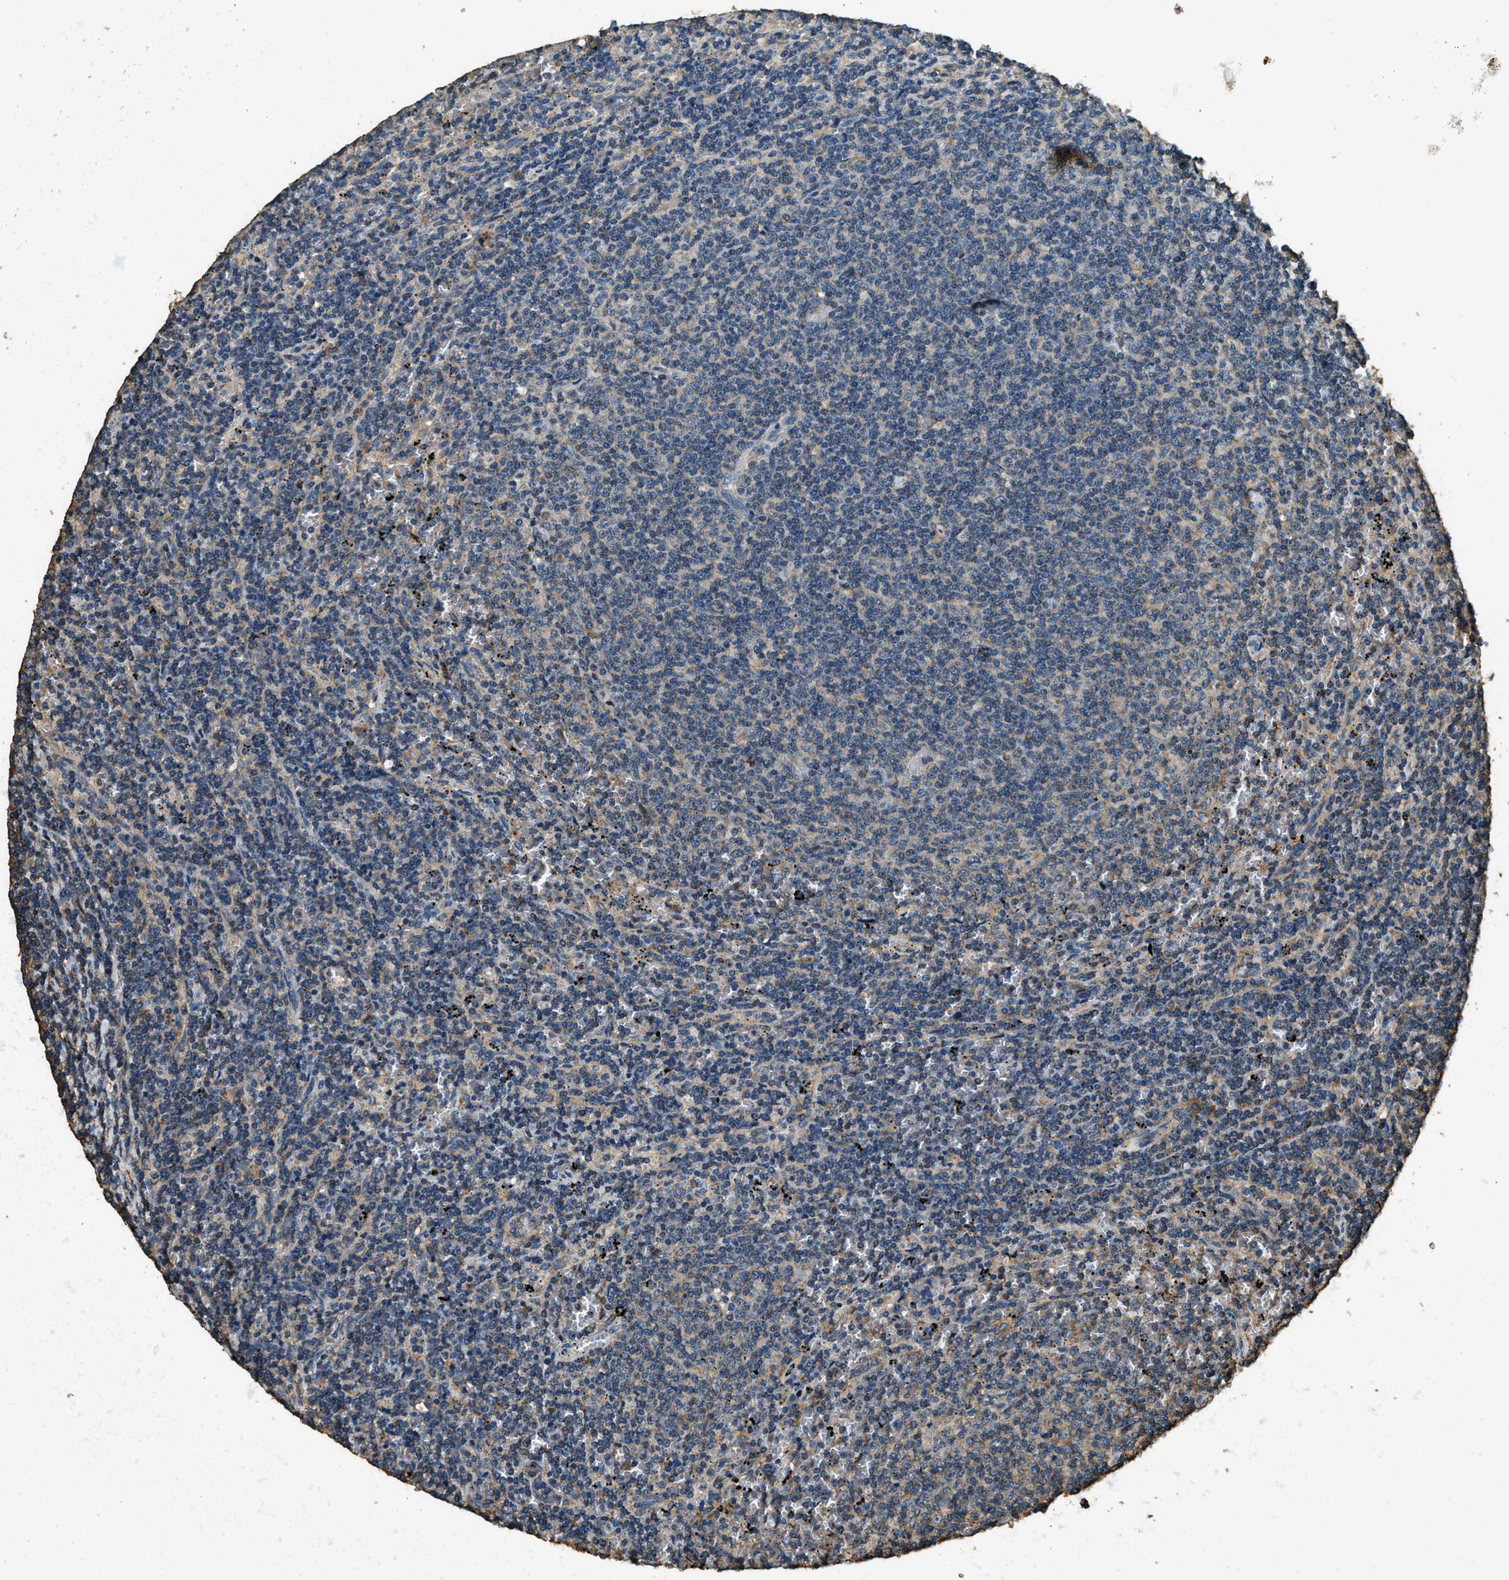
{"staining": {"intensity": "negative", "quantity": "none", "location": "none"}, "tissue": "lymphoma", "cell_type": "Tumor cells", "image_type": "cancer", "snomed": [{"axis": "morphology", "description": "Malignant lymphoma, non-Hodgkin's type, Low grade"}, {"axis": "topography", "description": "Spleen"}], "caption": "Image shows no significant protein expression in tumor cells of low-grade malignant lymphoma, non-Hodgkin's type.", "gene": "ERGIC1", "patient": {"sex": "female", "age": 50}}